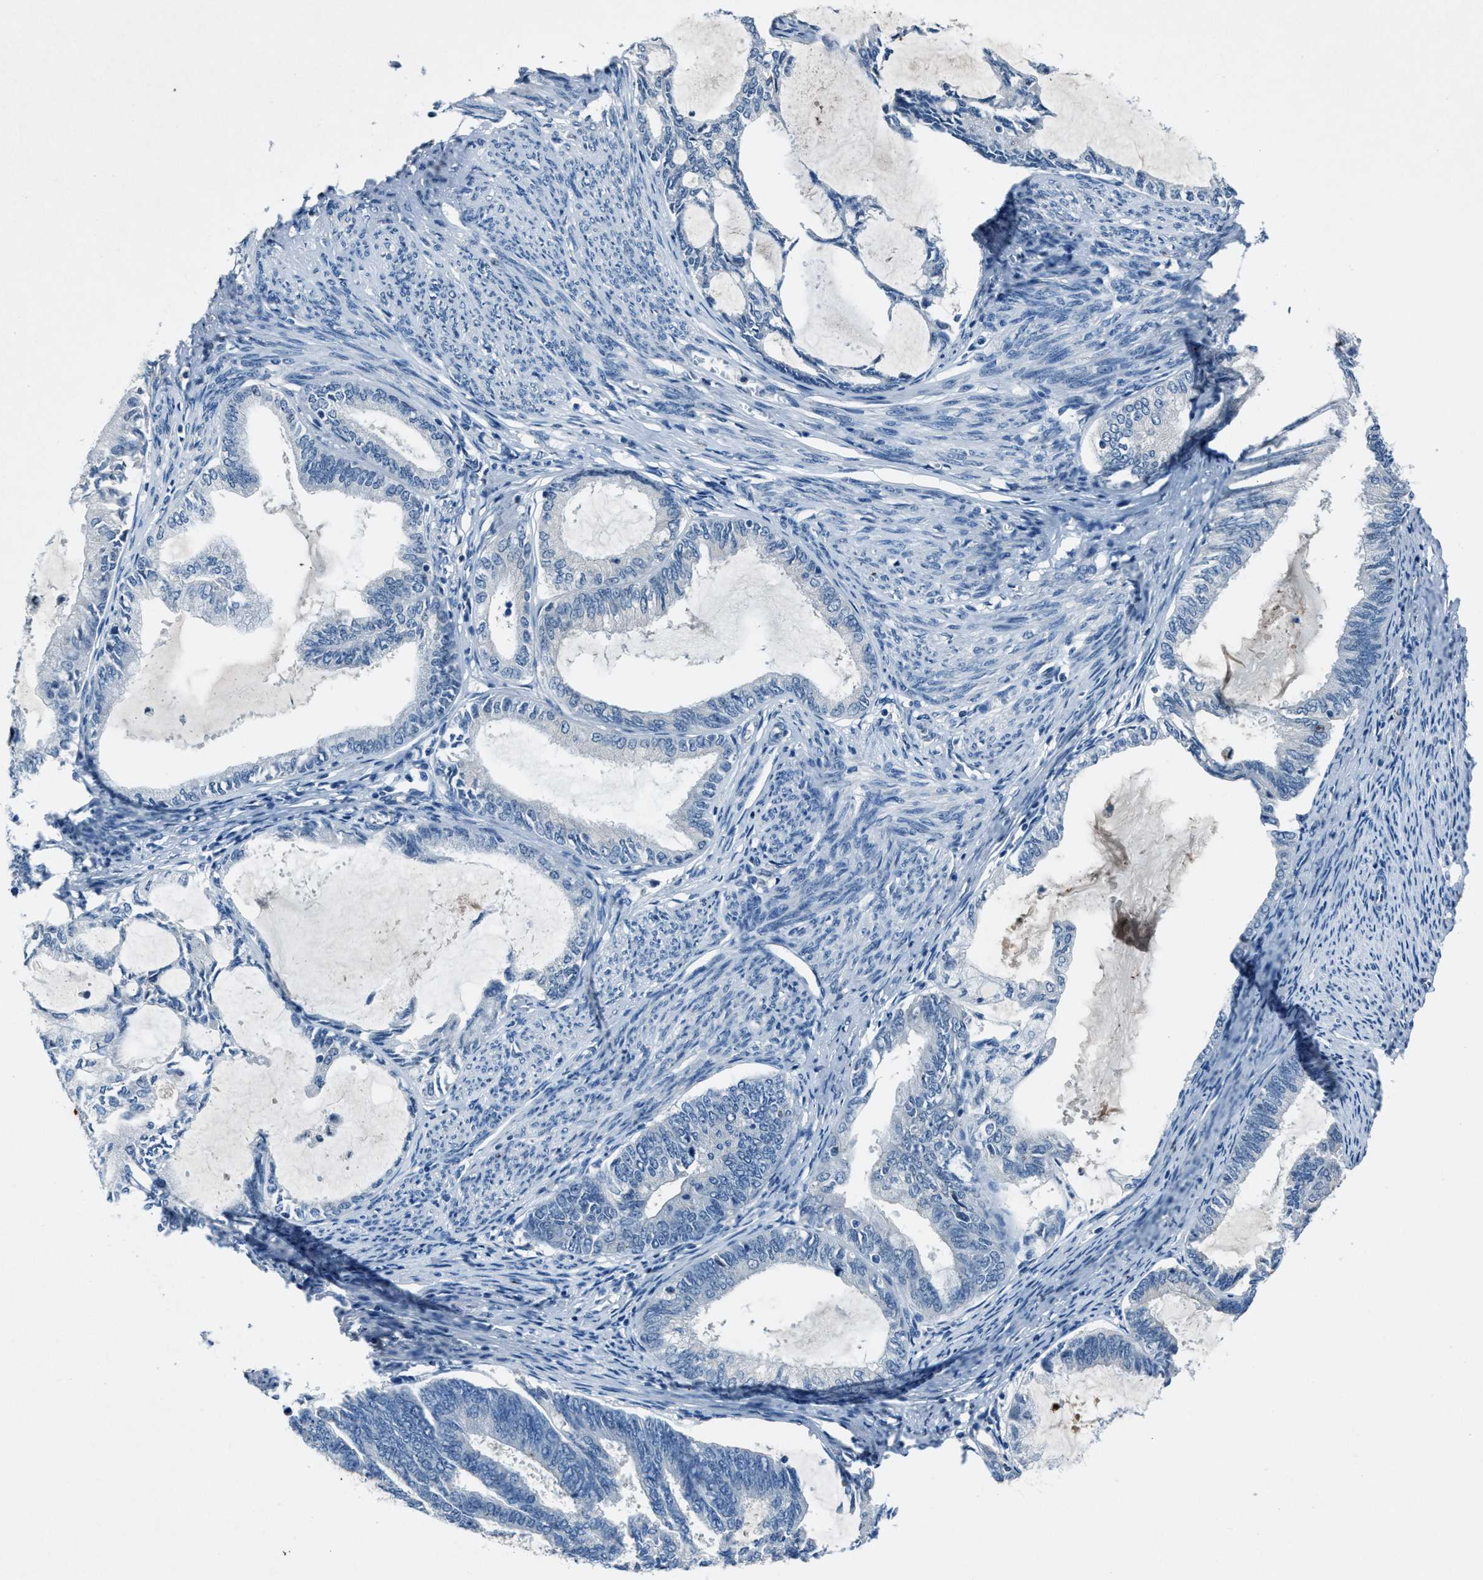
{"staining": {"intensity": "negative", "quantity": "none", "location": "none"}, "tissue": "endometrial cancer", "cell_type": "Tumor cells", "image_type": "cancer", "snomed": [{"axis": "morphology", "description": "Adenocarcinoma, NOS"}, {"axis": "topography", "description": "Endometrium"}], "caption": "High magnification brightfield microscopy of adenocarcinoma (endometrial) stained with DAB (brown) and counterstained with hematoxylin (blue): tumor cells show no significant expression.", "gene": "DUSP19", "patient": {"sex": "female", "age": 86}}